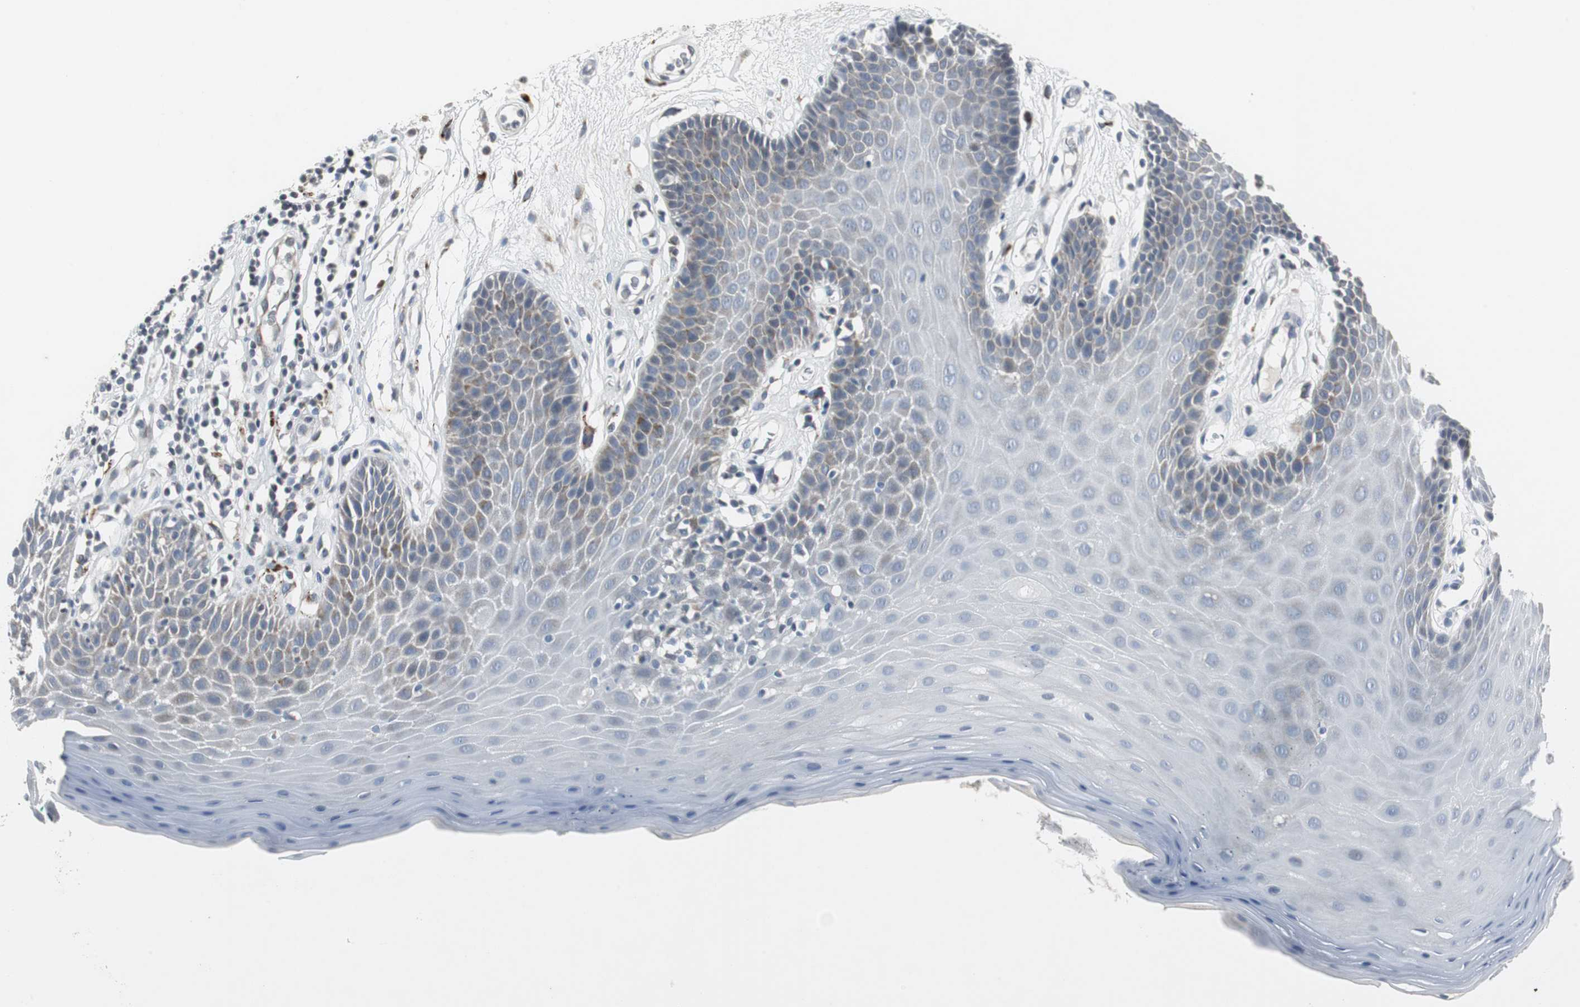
{"staining": {"intensity": "weak", "quantity": "<25%", "location": "cytoplasmic/membranous"}, "tissue": "oral mucosa", "cell_type": "Squamous epithelial cells", "image_type": "normal", "snomed": [{"axis": "morphology", "description": "Normal tissue, NOS"}, {"axis": "morphology", "description": "Squamous cell carcinoma, NOS"}, {"axis": "topography", "description": "Skeletal muscle"}, {"axis": "topography", "description": "Oral tissue"}, {"axis": "topography", "description": "Head-Neck"}], "caption": "A micrograph of human oral mucosa is negative for staining in squamous epithelial cells. (Immunohistochemistry (ihc), brightfield microscopy, high magnification).", "gene": "NLGN1", "patient": {"sex": "male", "age": 71}}